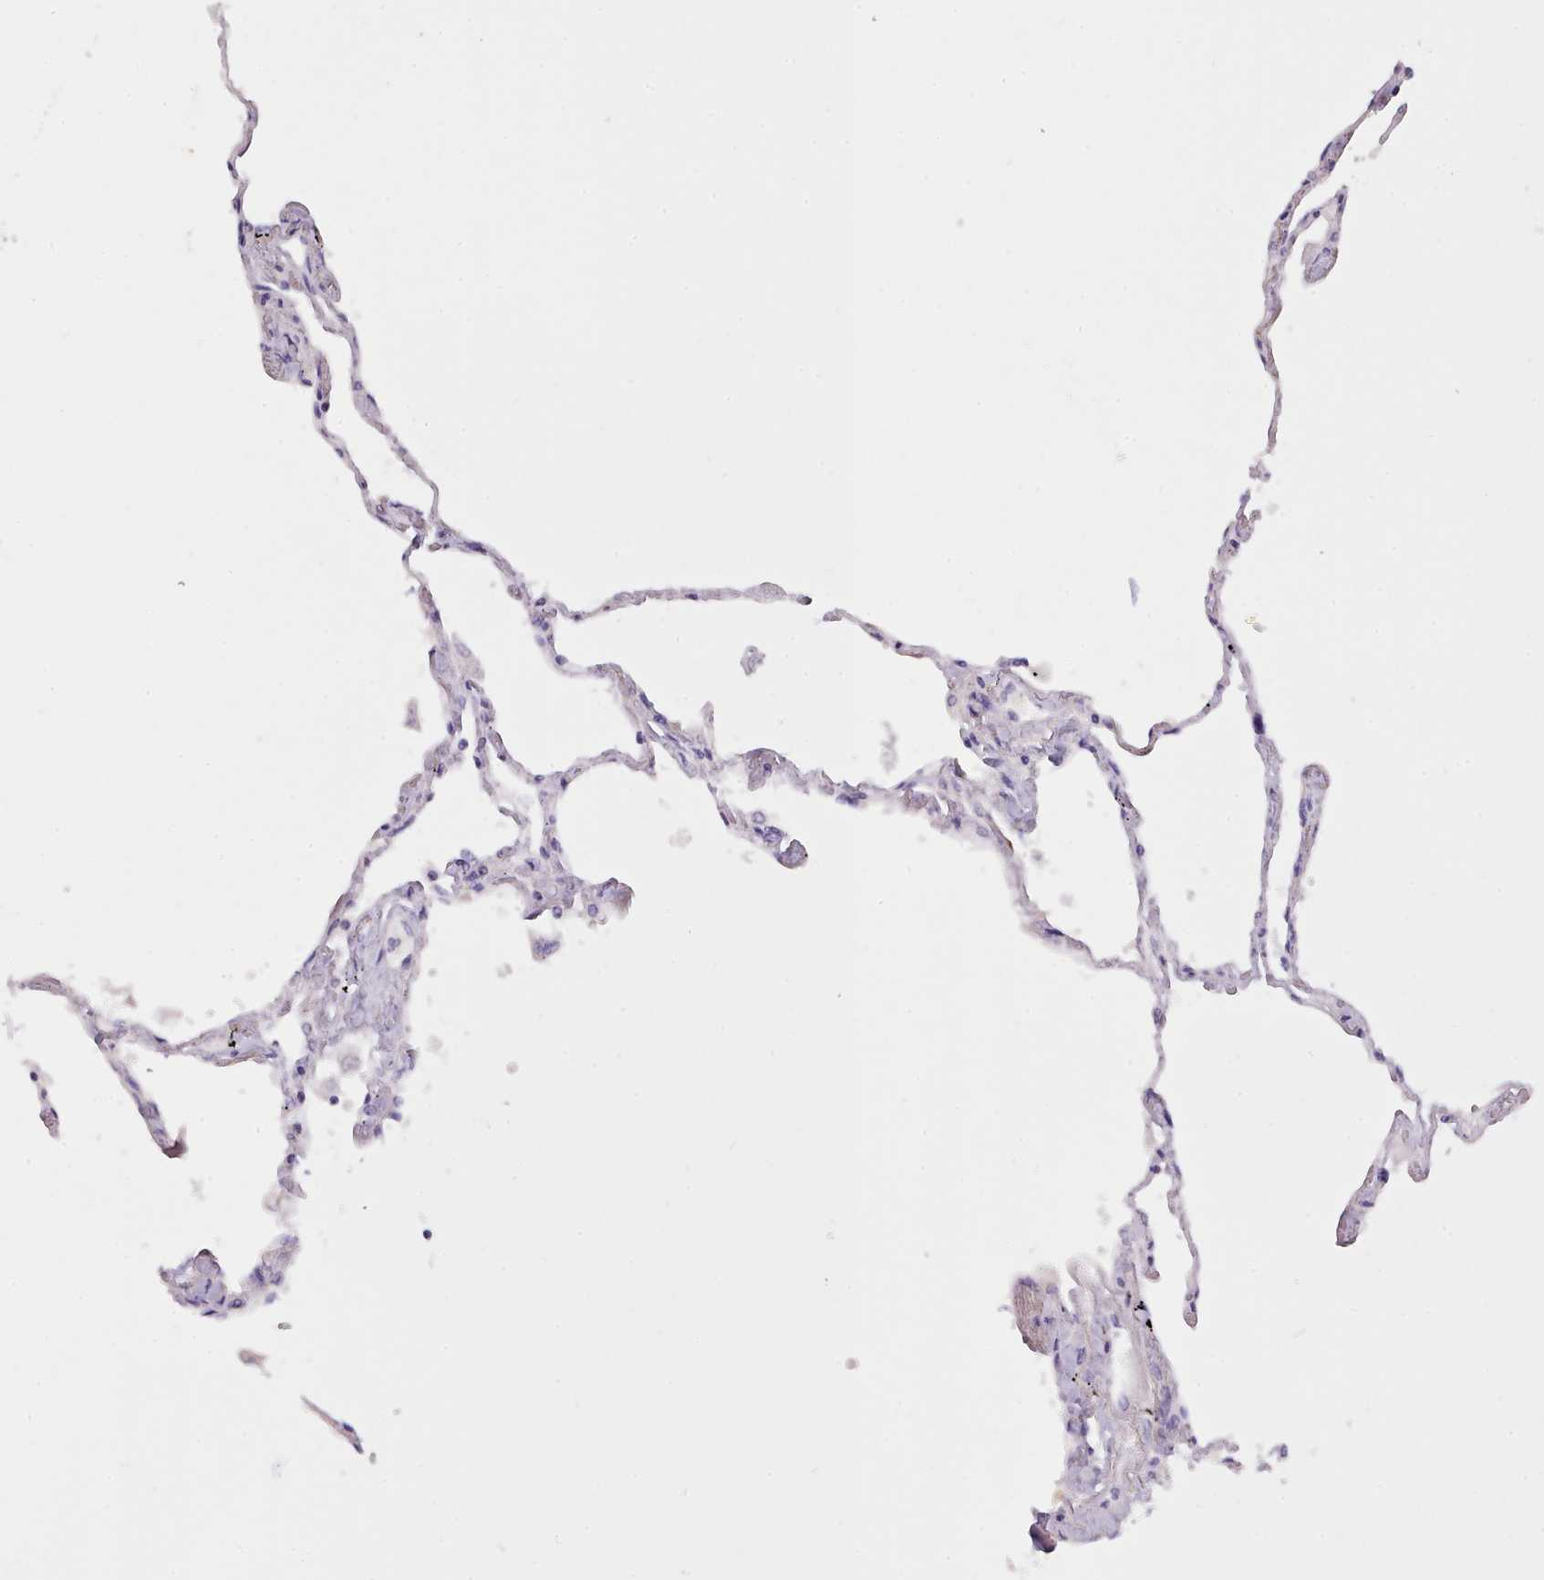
{"staining": {"intensity": "negative", "quantity": "none", "location": "none"}, "tissue": "lung", "cell_type": "Alveolar cells", "image_type": "normal", "snomed": [{"axis": "morphology", "description": "Normal tissue, NOS"}, {"axis": "topography", "description": "Lung"}], "caption": "An IHC histopathology image of normal lung is shown. There is no staining in alveolar cells of lung. The staining is performed using DAB brown chromogen with nuclei counter-stained in using hematoxylin.", "gene": "CYP2A13", "patient": {"sex": "female", "age": 67}}